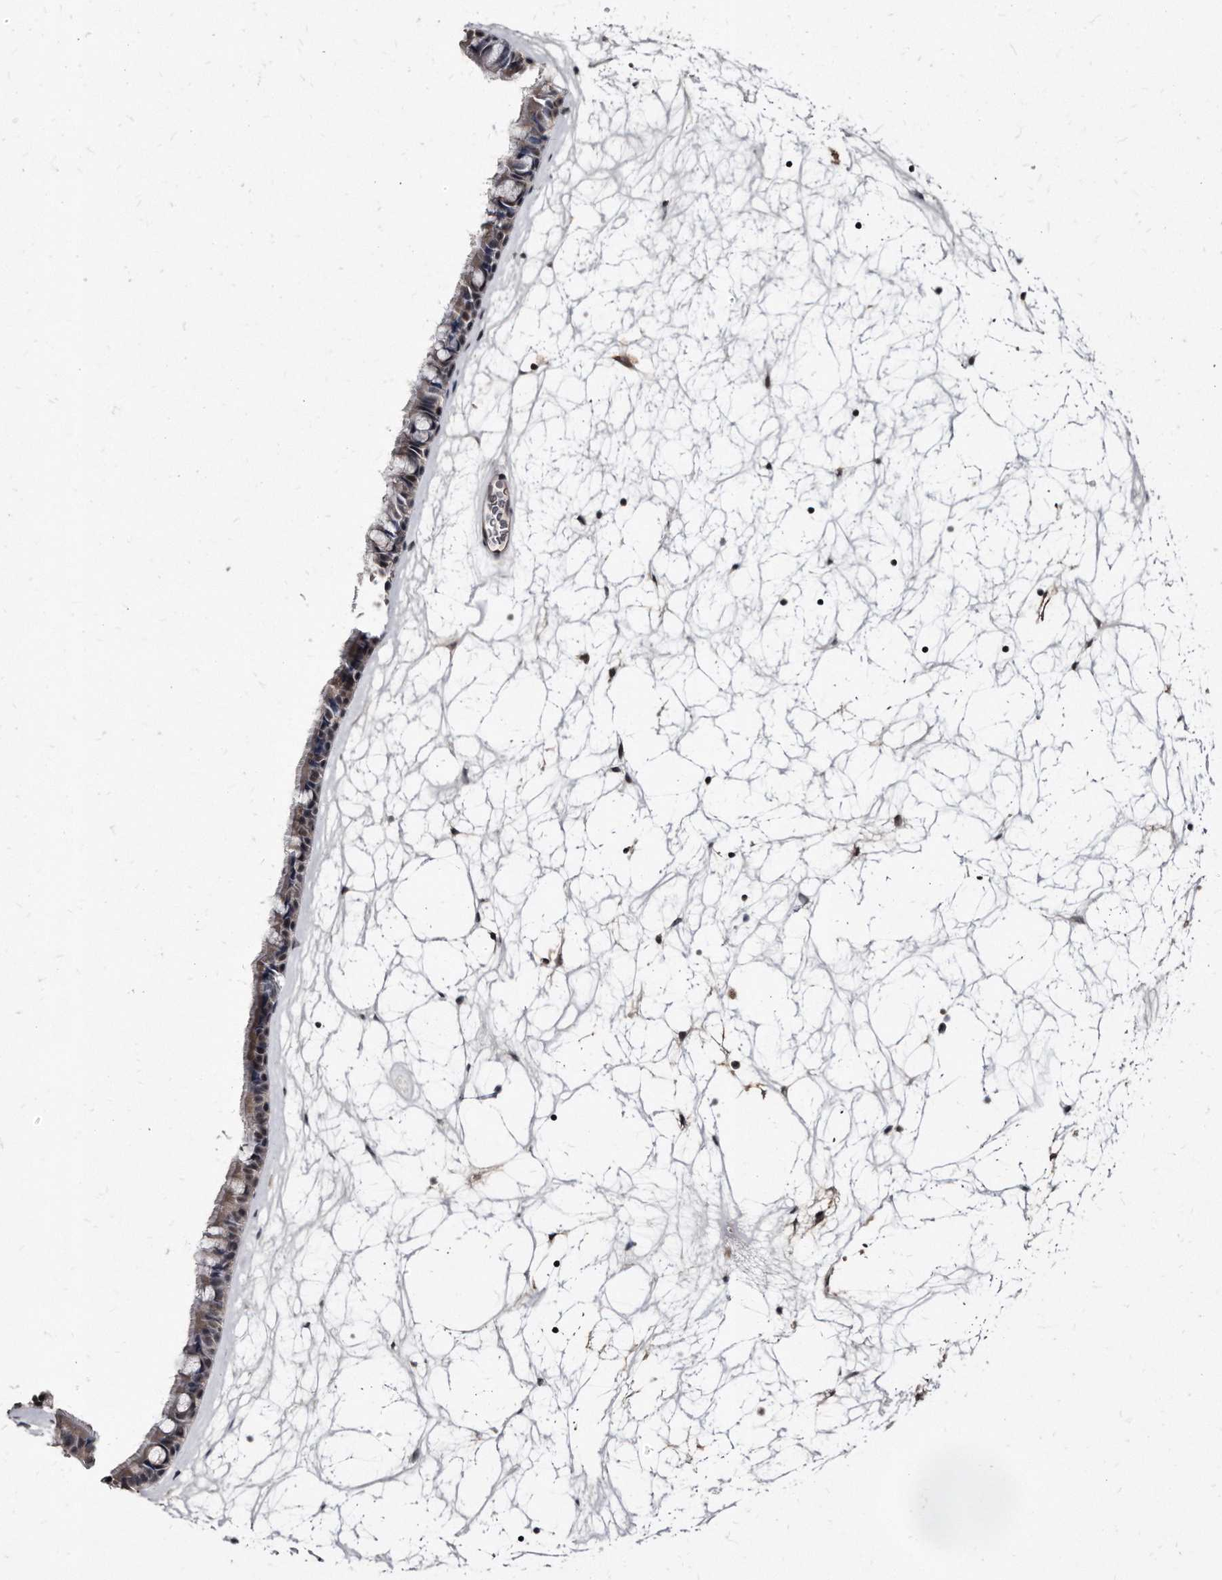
{"staining": {"intensity": "moderate", "quantity": "25%-75%", "location": "cytoplasmic/membranous,nuclear"}, "tissue": "nasopharynx", "cell_type": "Respiratory epithelial cells", "image_type": "normal", "snomed": [{"axis": "morphology", "description": "Normal tissue, NOS"}, {"axis": "topography", "description": "Nasopharynx"}], "caption": "IHC image of unremarkable nasopharynx: nasopharynx stained using immunohistochemistry demonstrates medium levels of moderate protein expression localized specifically in the cytoplasmic/membranous,nuclear of respiratory epithelial cells, appearing as a cytoplasmic/membranous,nuclear brown color.", "gene": "KLHDC3", "patient": {"sex": "male", "age": 64}}